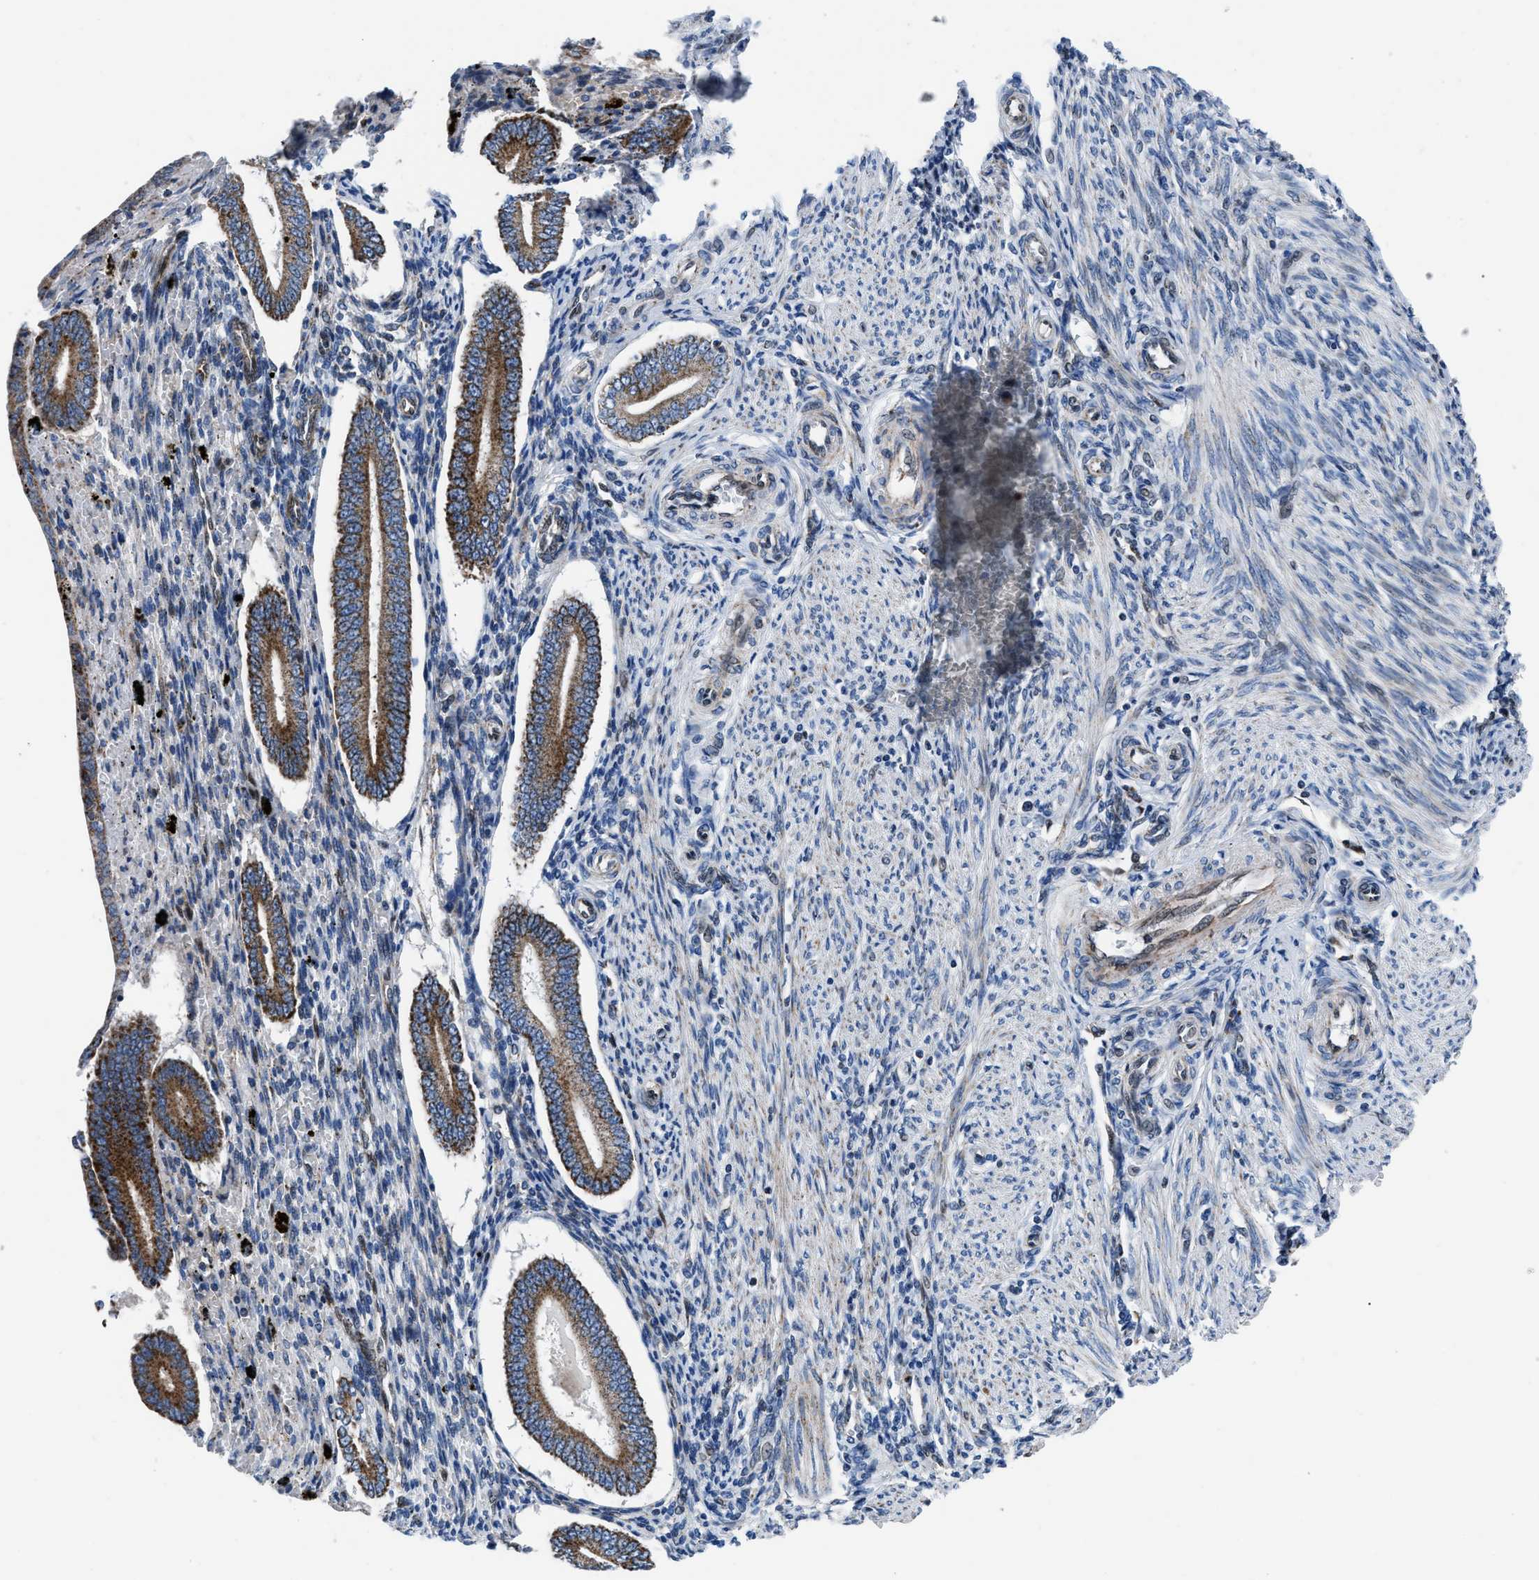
{"staining": {"intensity": "moderate", "quantity": "<25%", "location": "cytoplasmic/membranous"}, "tissue": "endometrium", "cell_type": "Cells in endometrial stroma", "image_type": "normal", "snomed": [{"axis": "morphology", "description": "Normal tissue, NOS"}, {"axis": "topography", "description": "Endometrium"}], "caption": "Cells in endometrial stroma show low levels of moderate cytoplasmic/membranous expression in approximately <25% of cells in unremarkable human endometrium.", "gene": "LMO2", "patient": {"sex": "female", "age": 42}}